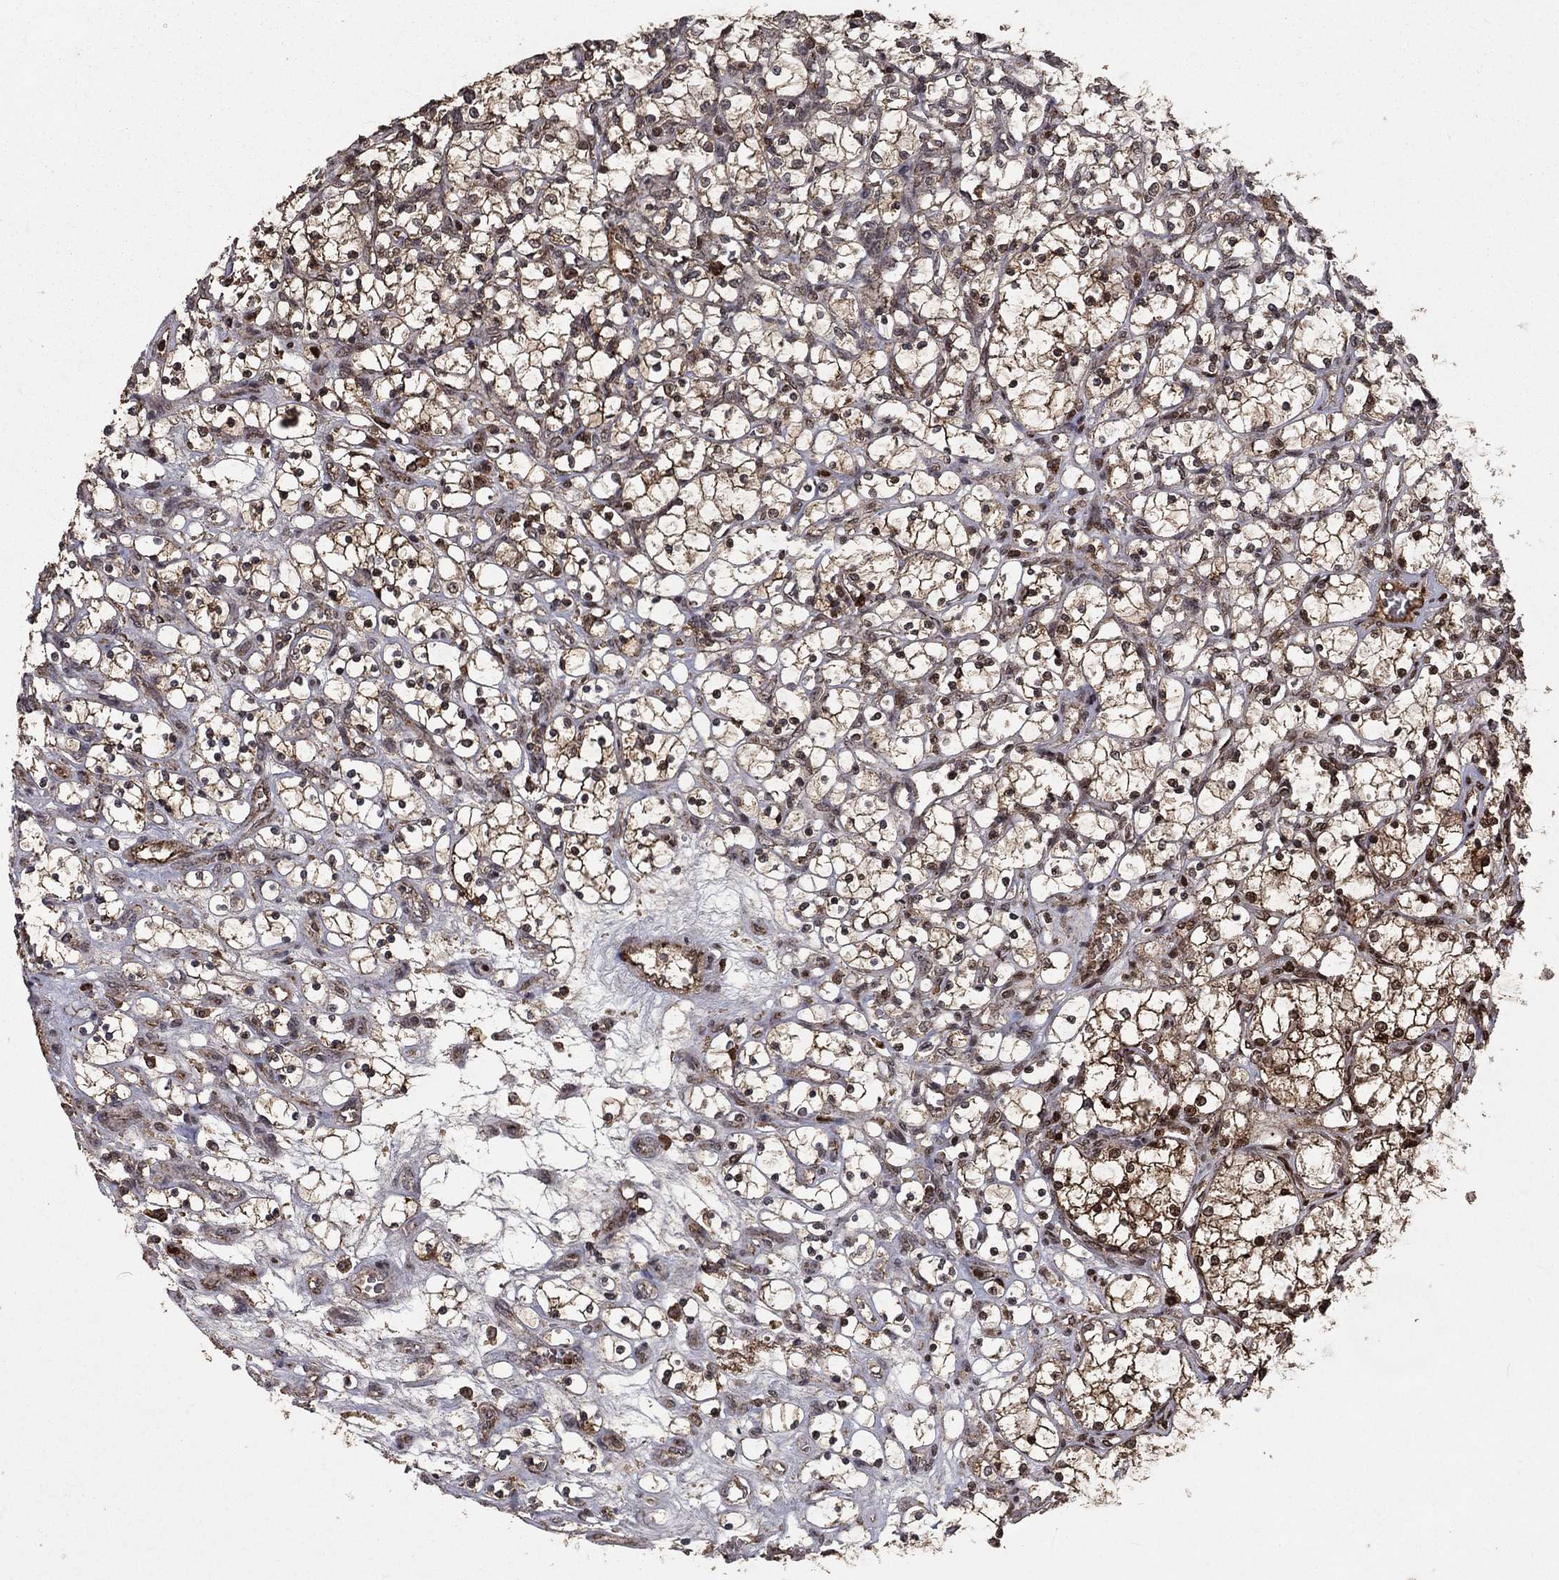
{"staining": {"intensity": "strong", "quantity": "25%-75%", "location": "cytoplasmic/membranous,nuclear"}, "tissue": "renal cancer", "cell_type": "Tumor cells", "image_type": "cancer", "snomed": [{"axis": "morphology", "description": "Adenocarcinoma, NOS"}, {"axis": "topography", "description": "Kidney"}], "caption": "Immunohistochemistry micrograph of human renal cancer stained for a protein (brown), which shows high levels of strong cytoplasmic/membranous and nuclear positivity in approximately 25%-75% of tumor cells.", "gene": "CD24", "patient": {"sex": "female", "age": 69}}